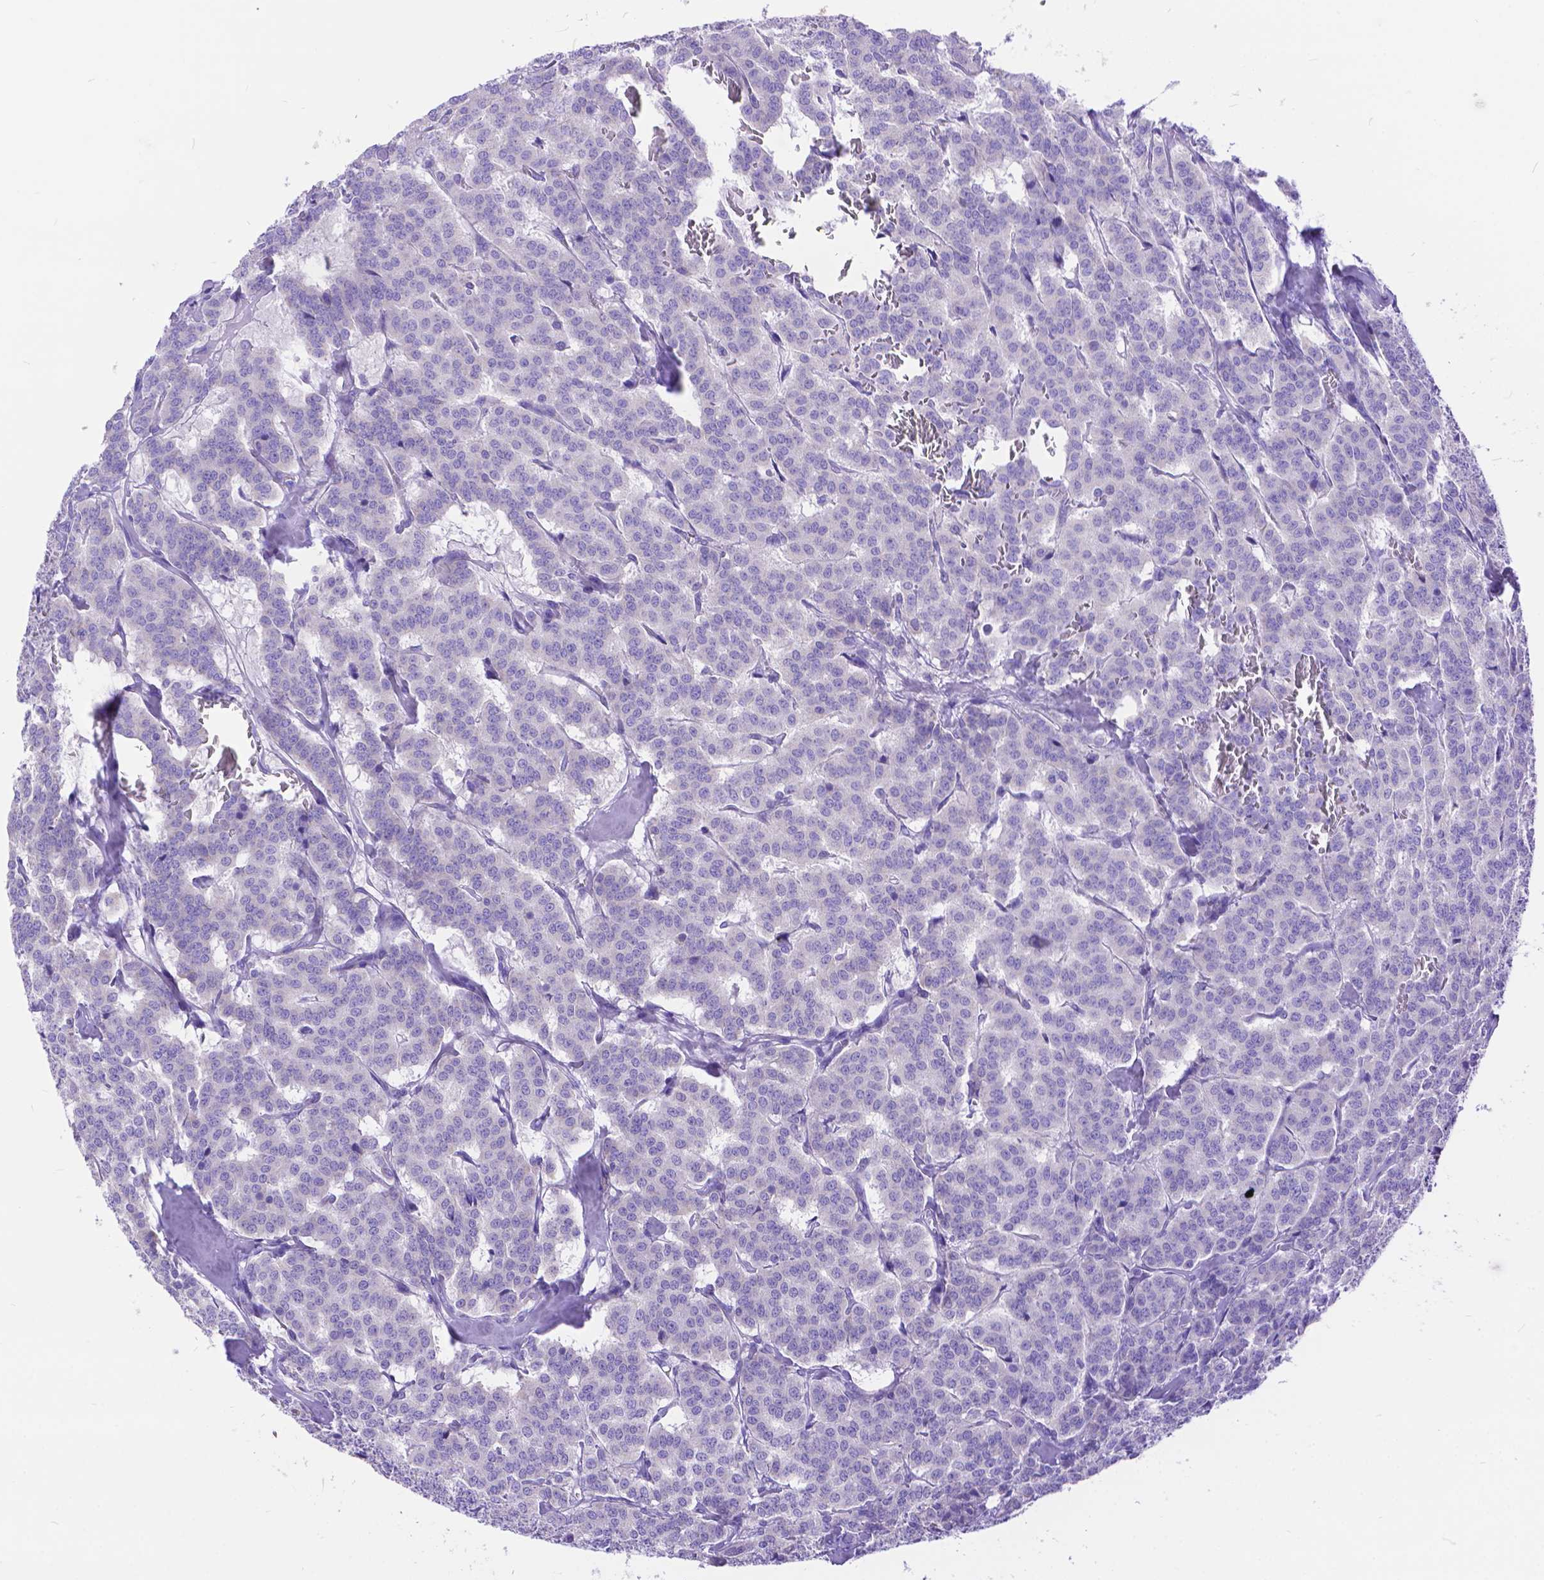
{"staining": {"intensity": "negative", "quantity": "none", "location": "none"}, "tissue": "carcinoid", "cell_type": "Tumor cells", "image_type": "cancer", "snomed": [{"axis": "morphology", "description": "Normal tissue, NOS"}, {"axis": "morphology", "description": "Carcinoid, malignant, NOS"}, {"axis": "topography", "description": "Lung"}], "caption": "The histopathology image reveals no staining of tumor cells in carcinoid. (Brightfield microscopy of DAB (3,3'-diaminobenzidine) immunohistochemistry (IHC) at high magnification).", "gene": "DHRS2", "patient": {"sex": "female", "age": 46}}